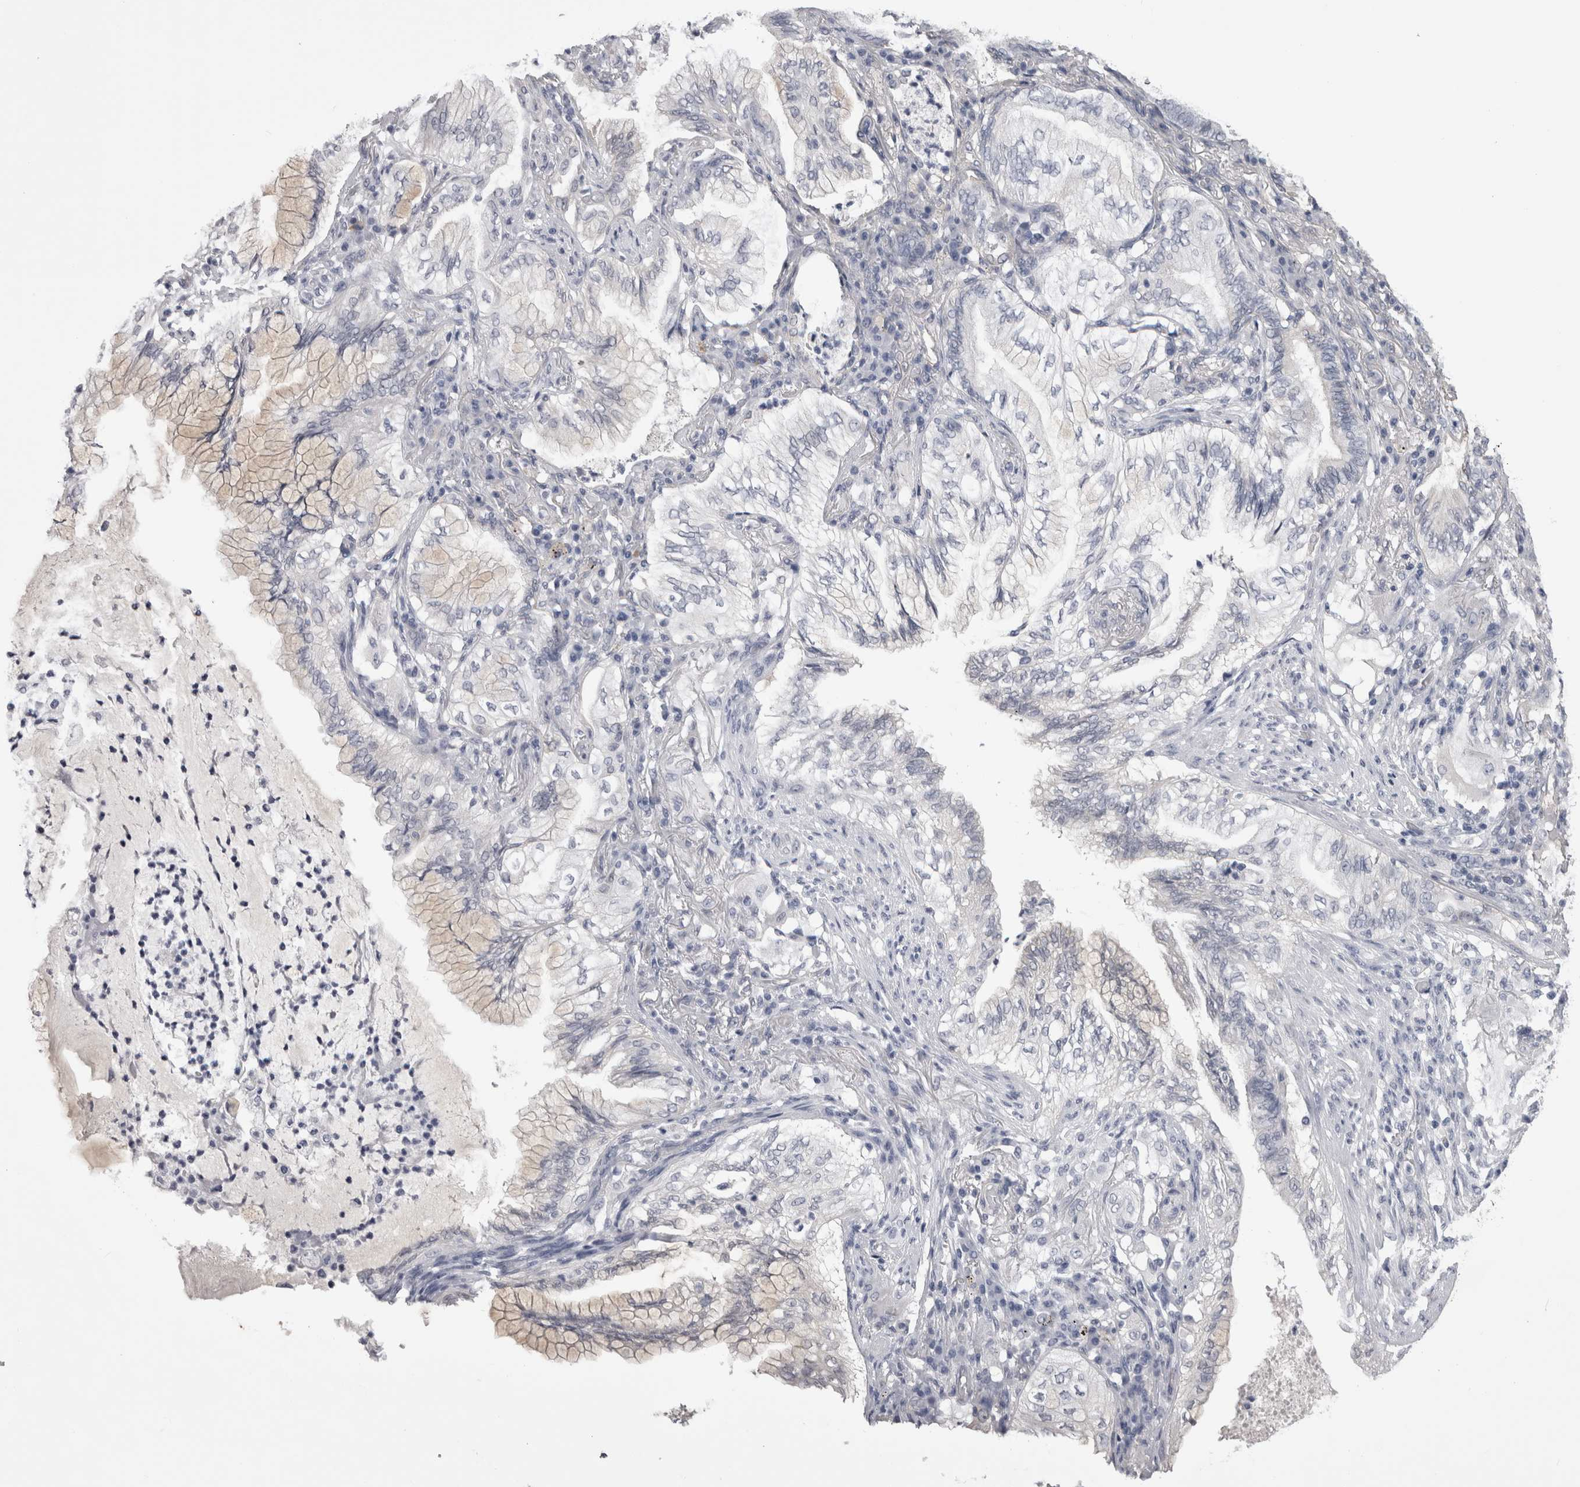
{"staining": {"intensity": "weak", "quantity": "25%-75%", "location": "cytoplasmic/membranous"}, "tissue": "lung cancer", "cell_type": "Tumor cells", "image_type": "cancer", "snomed": [{"axis": "morphology", "description": "Adenocarcinoma, NOS"}, {"axis": "topography", "description": "Lung"}], "caption": "Human adenocarcinoma (lung) stained with a protein marker exhibits weak staining in tumor cells.", "gene": "AFMID", "patient": {"sex": "female", "age": 70}}